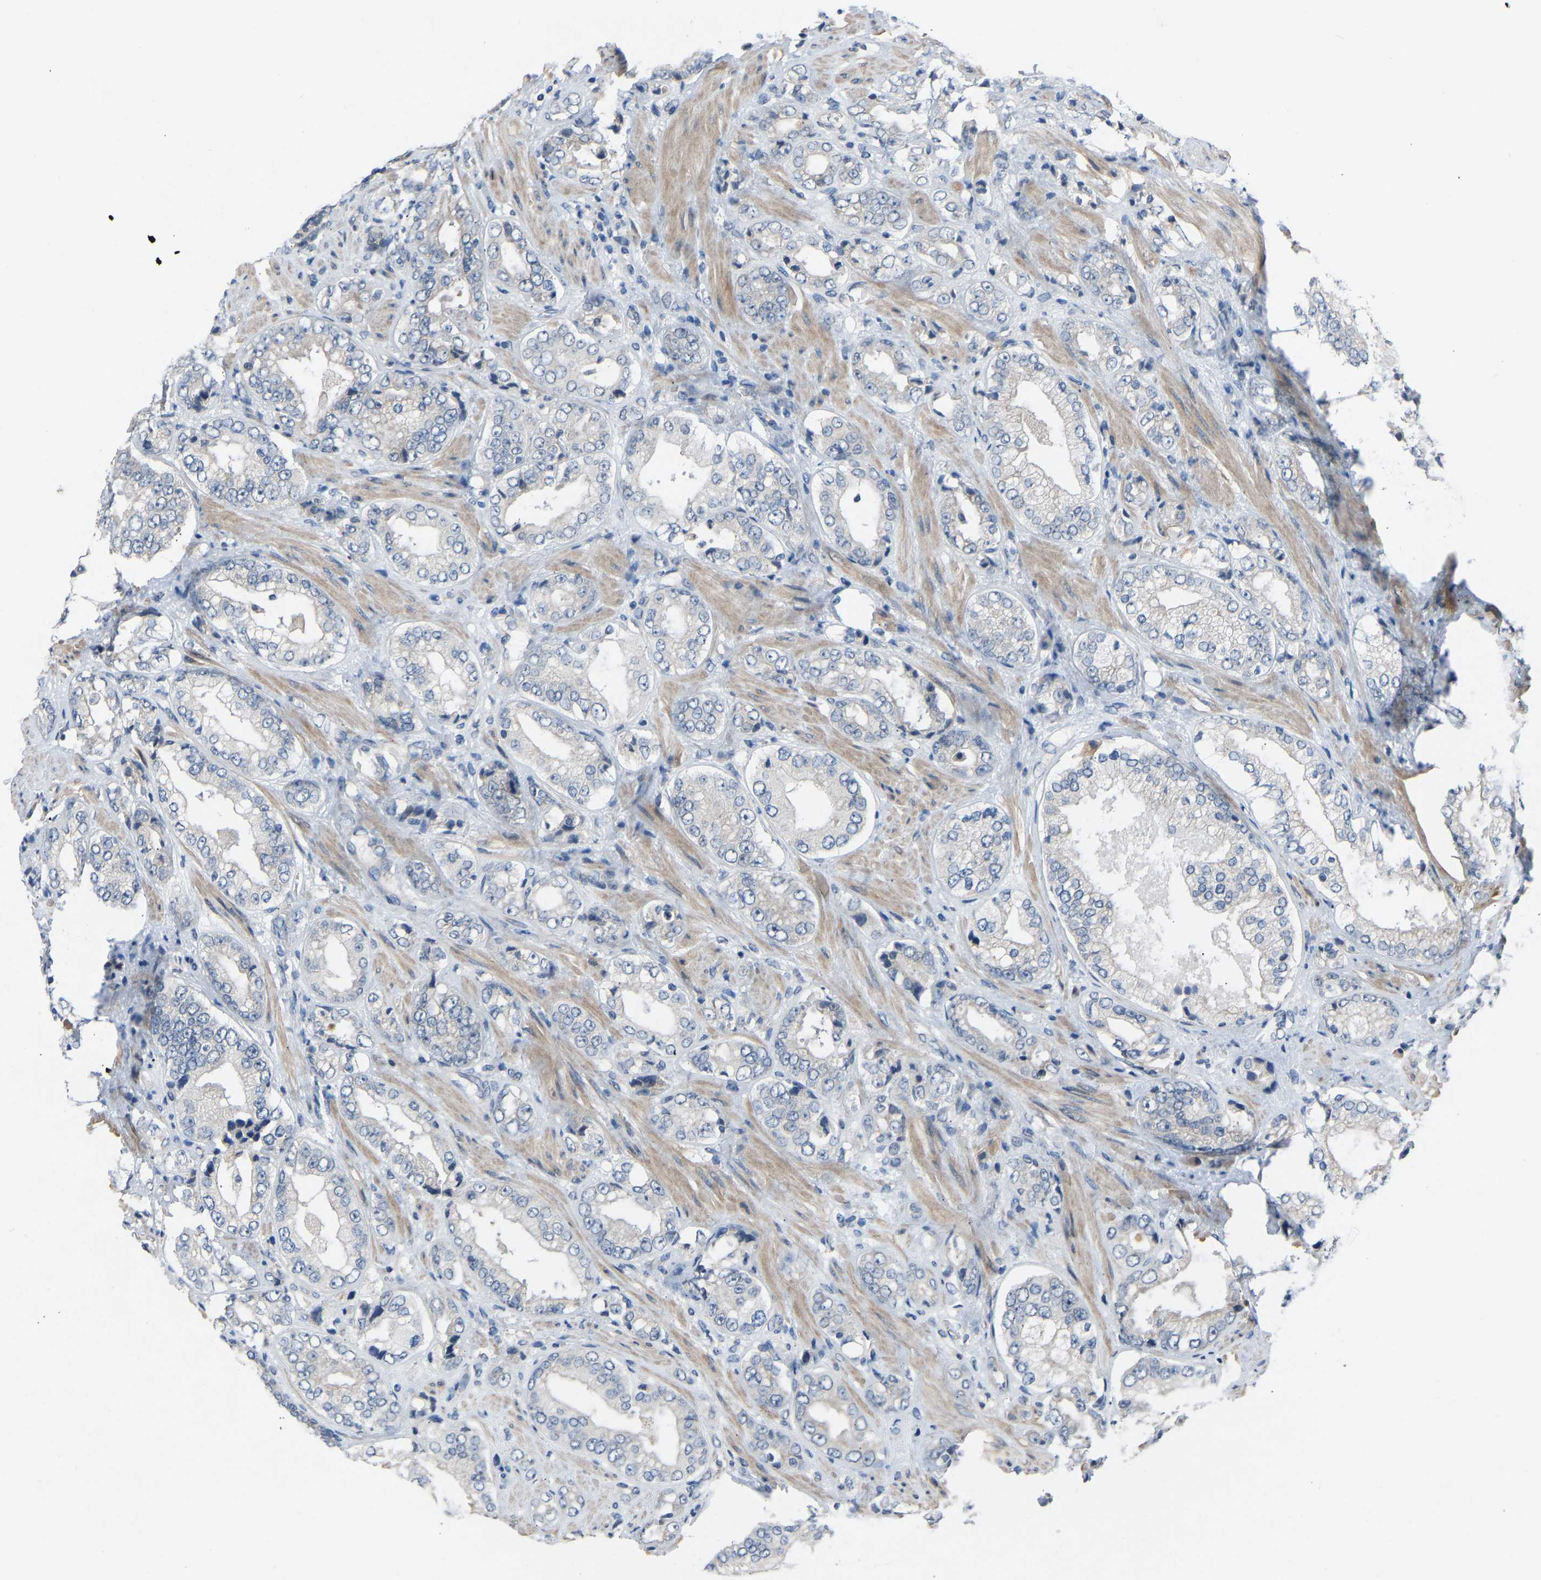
{"staining": {"intensity": "negative", "quantity": "none", "location": "none"}, "tissue": "prostate cancer", "cell_type": "Tumor cells", "image_type": "cancer", "snomed": [{"axis": "morphology", "description": "Adenocarcinoma, High grade"}, {"axis": "topography", "description": "Prostate"}], "caption": "This is an immunohistochemistry (IHC) photomicrograph of prostate cancer. There is no expression in tumor cells.", "gene": "CDK2AP1", "patient": {"sex": "male", "age": 61}}